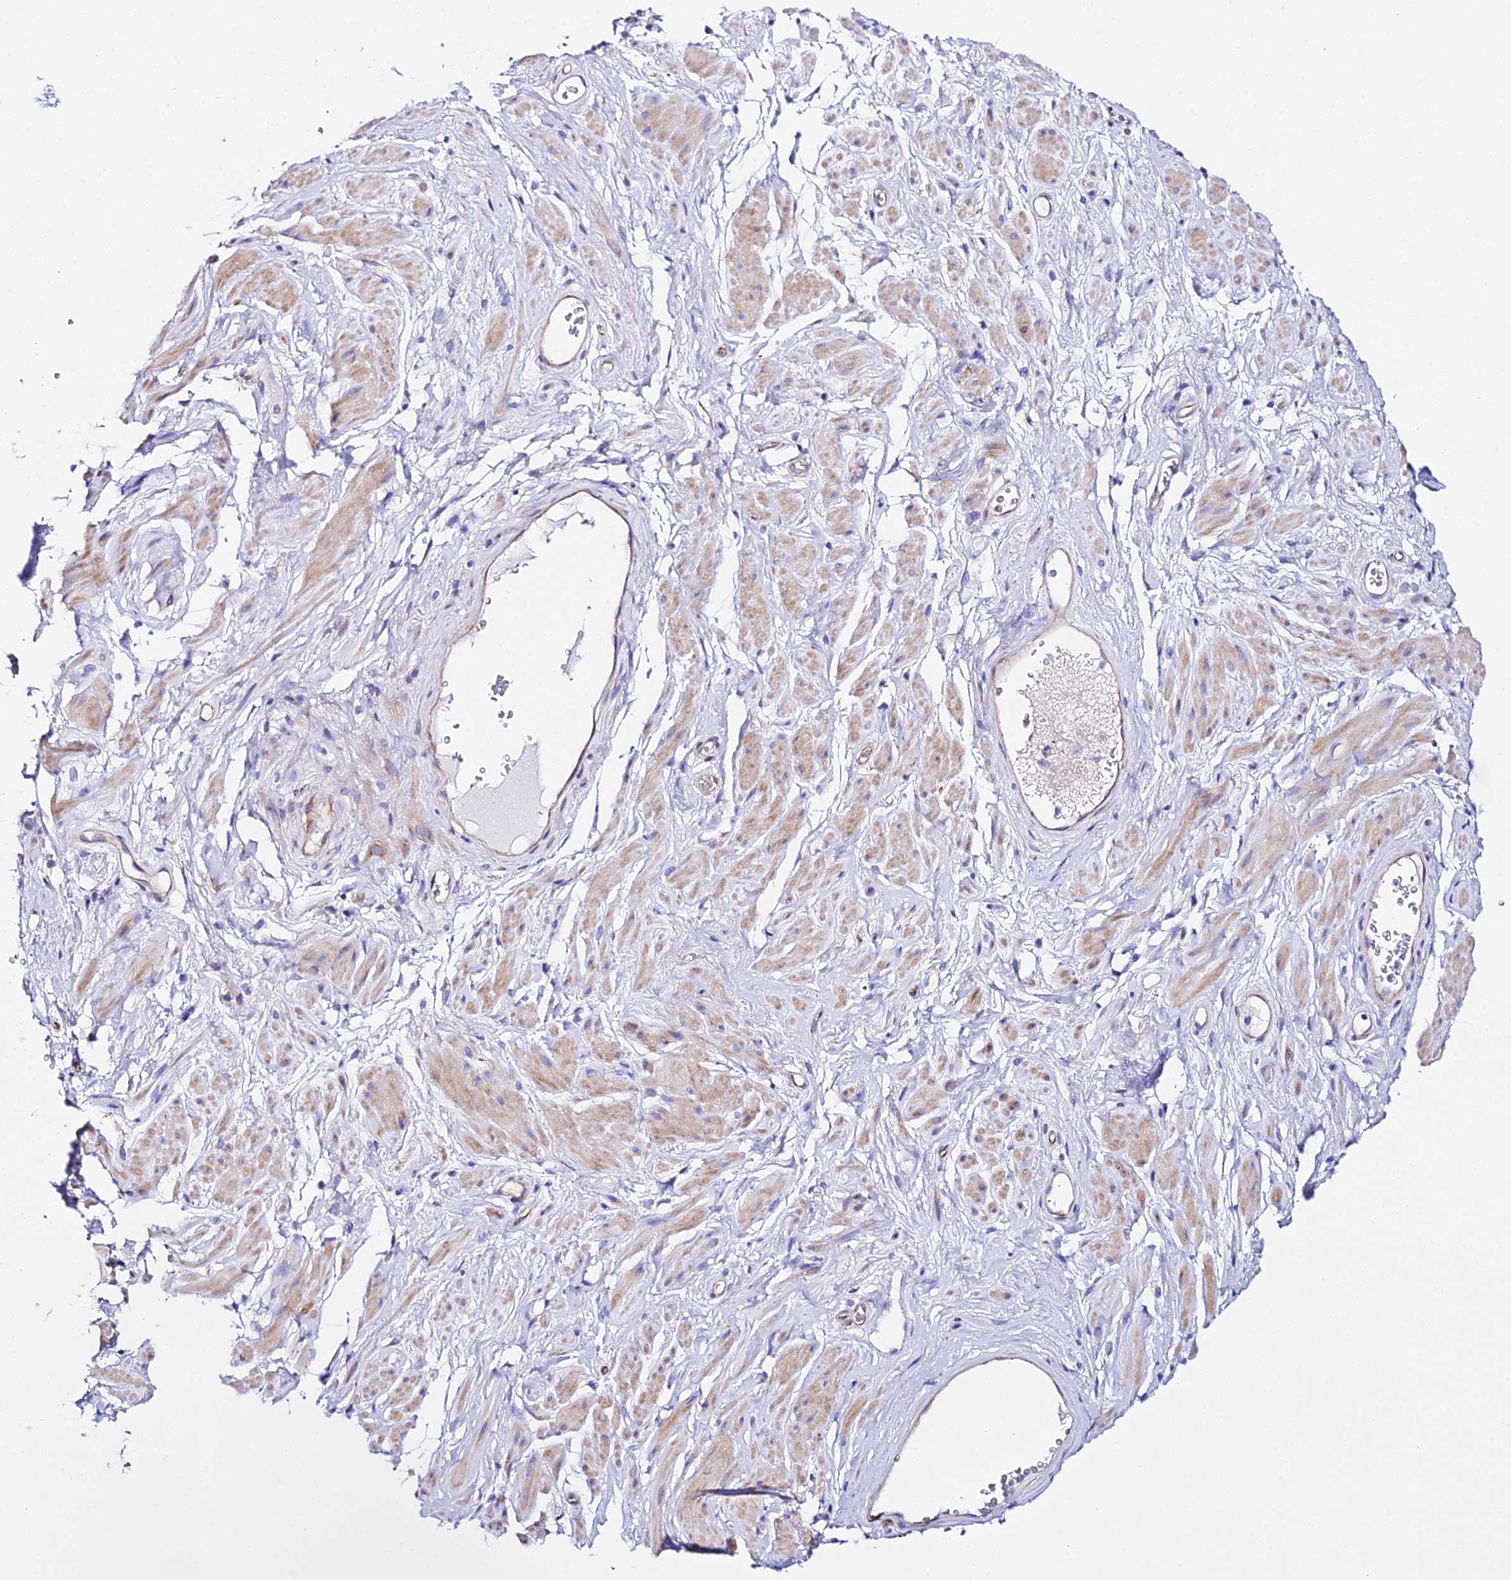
{"staining": {"intensity": "weak", "quantity": ">75%", "location": "cytoplasmic/membranous"}, "tissue": "adipose tissue", "cell_type": "Adipocytes", "image_type": "normal", "snomed": [{"axis": "morphology", "description": "Normal tissue, NOS"}, {"axis": "morphology", "description": "Adenocarcinoma, NOS"}, {"axis": "topography", "description": "Rectum"}, {"axis": "topography", "description": "Vagina"}, {"axis": "topography", "description": "Peripheral nerve tissue"}], "caption": "DAB (3,3'-diaminobenzidine) immunohistochemical staining of unremarkable adipose tissue displays weak cytoplasmic/membranous protein positivity in approximately >75% of adipocytes. The staining is performed using DAB (3,3'-diaminobenzidine) brown chromogen to label protein expression. The nuclei are counter-stained blue using hematoxylin.", "gene": "CFAP45", "patient": {"sex": "female", "age": 71}}